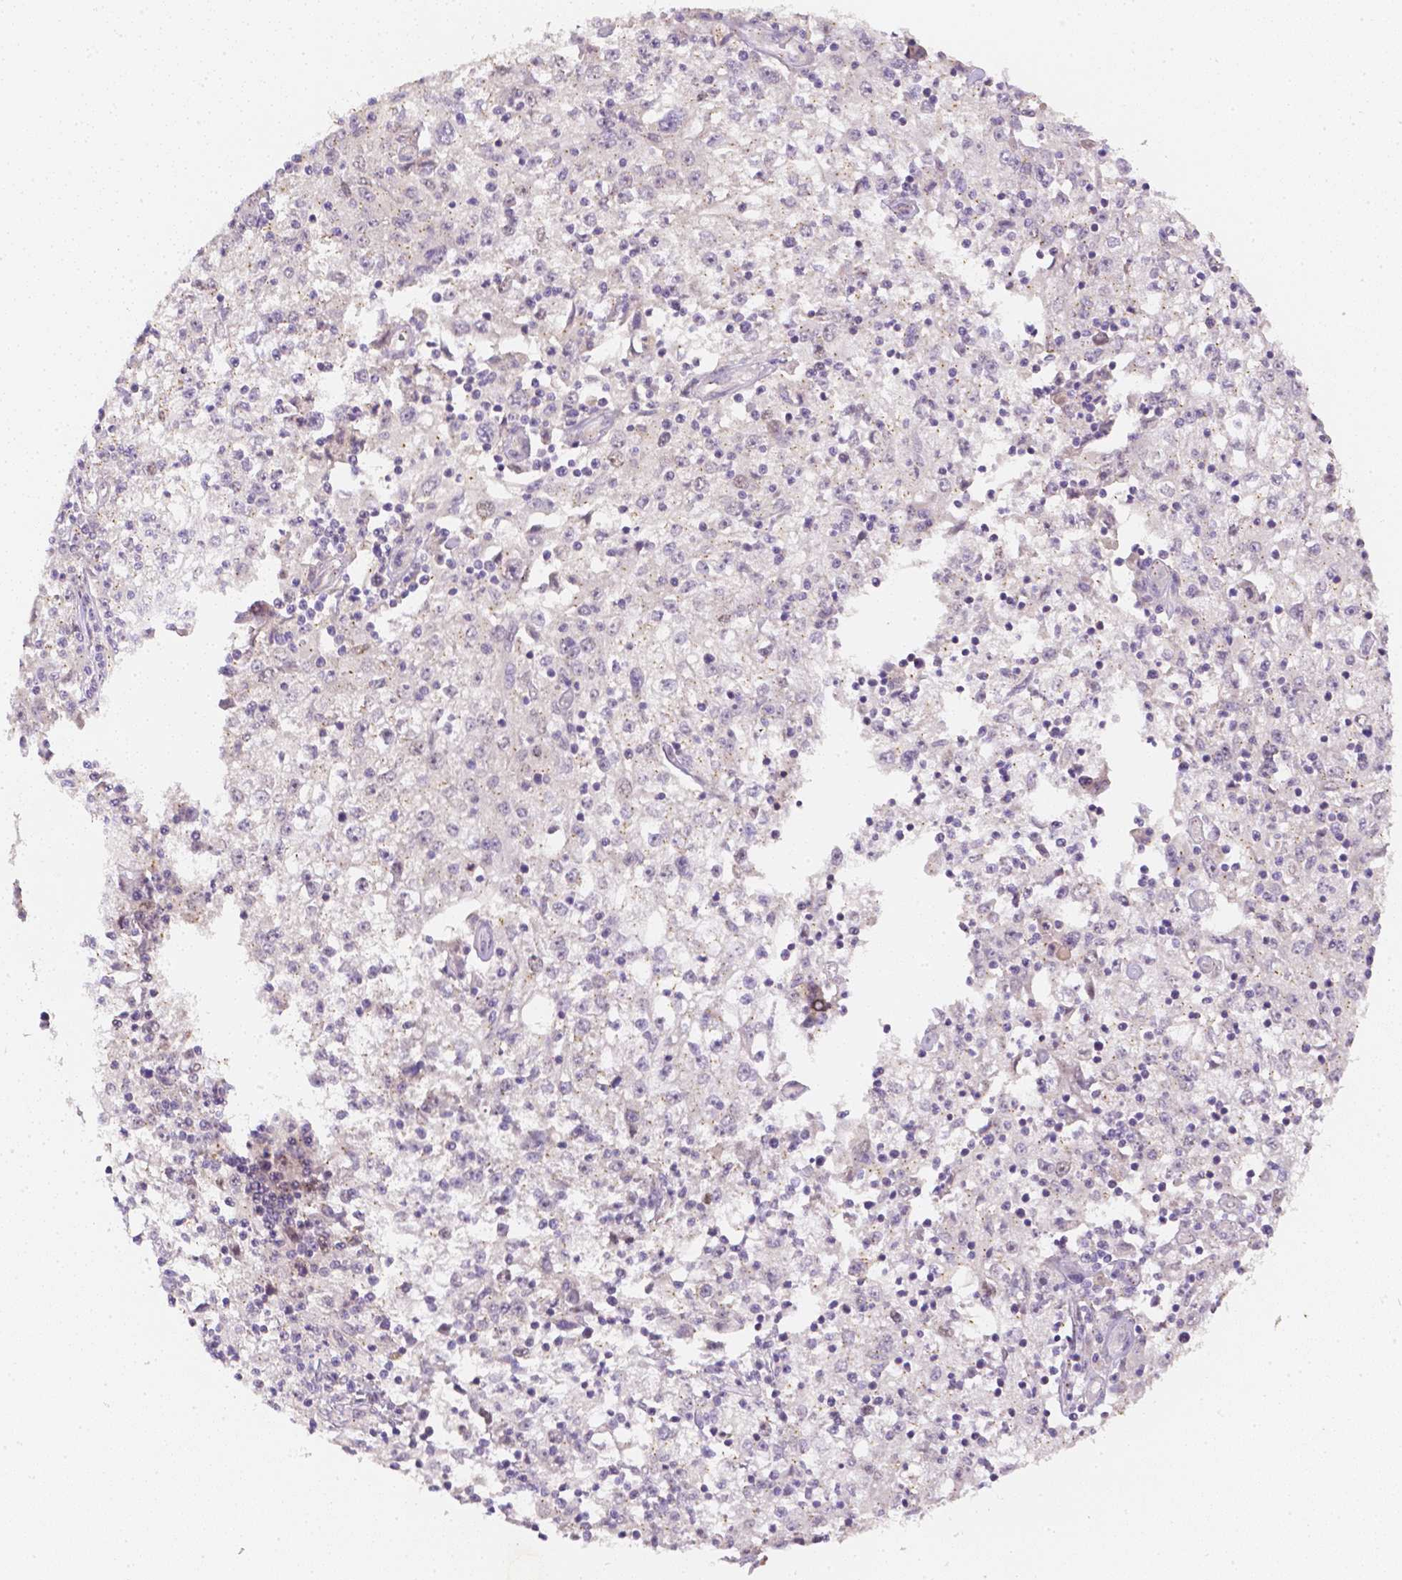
{"staining": {"intensity": "negative", "quantity": "none", "location": "none"}, "tissue": "cervical cancer", "cell_type": "Tumor cells", "image_type": "cancer", "snomed": [{"axis": "morphology", "description": "Squamous cell carcinoma, NOS"}, {"axis": "topography", "description": "Cervix"}], "caption": "Cervical cancer (squamous cell carcinoma) was stained to show a protein in brown. There is no significant positivity in tumor cells.", "gene": "C10orf67", "patient": {"sex": "female", "age": 85}}